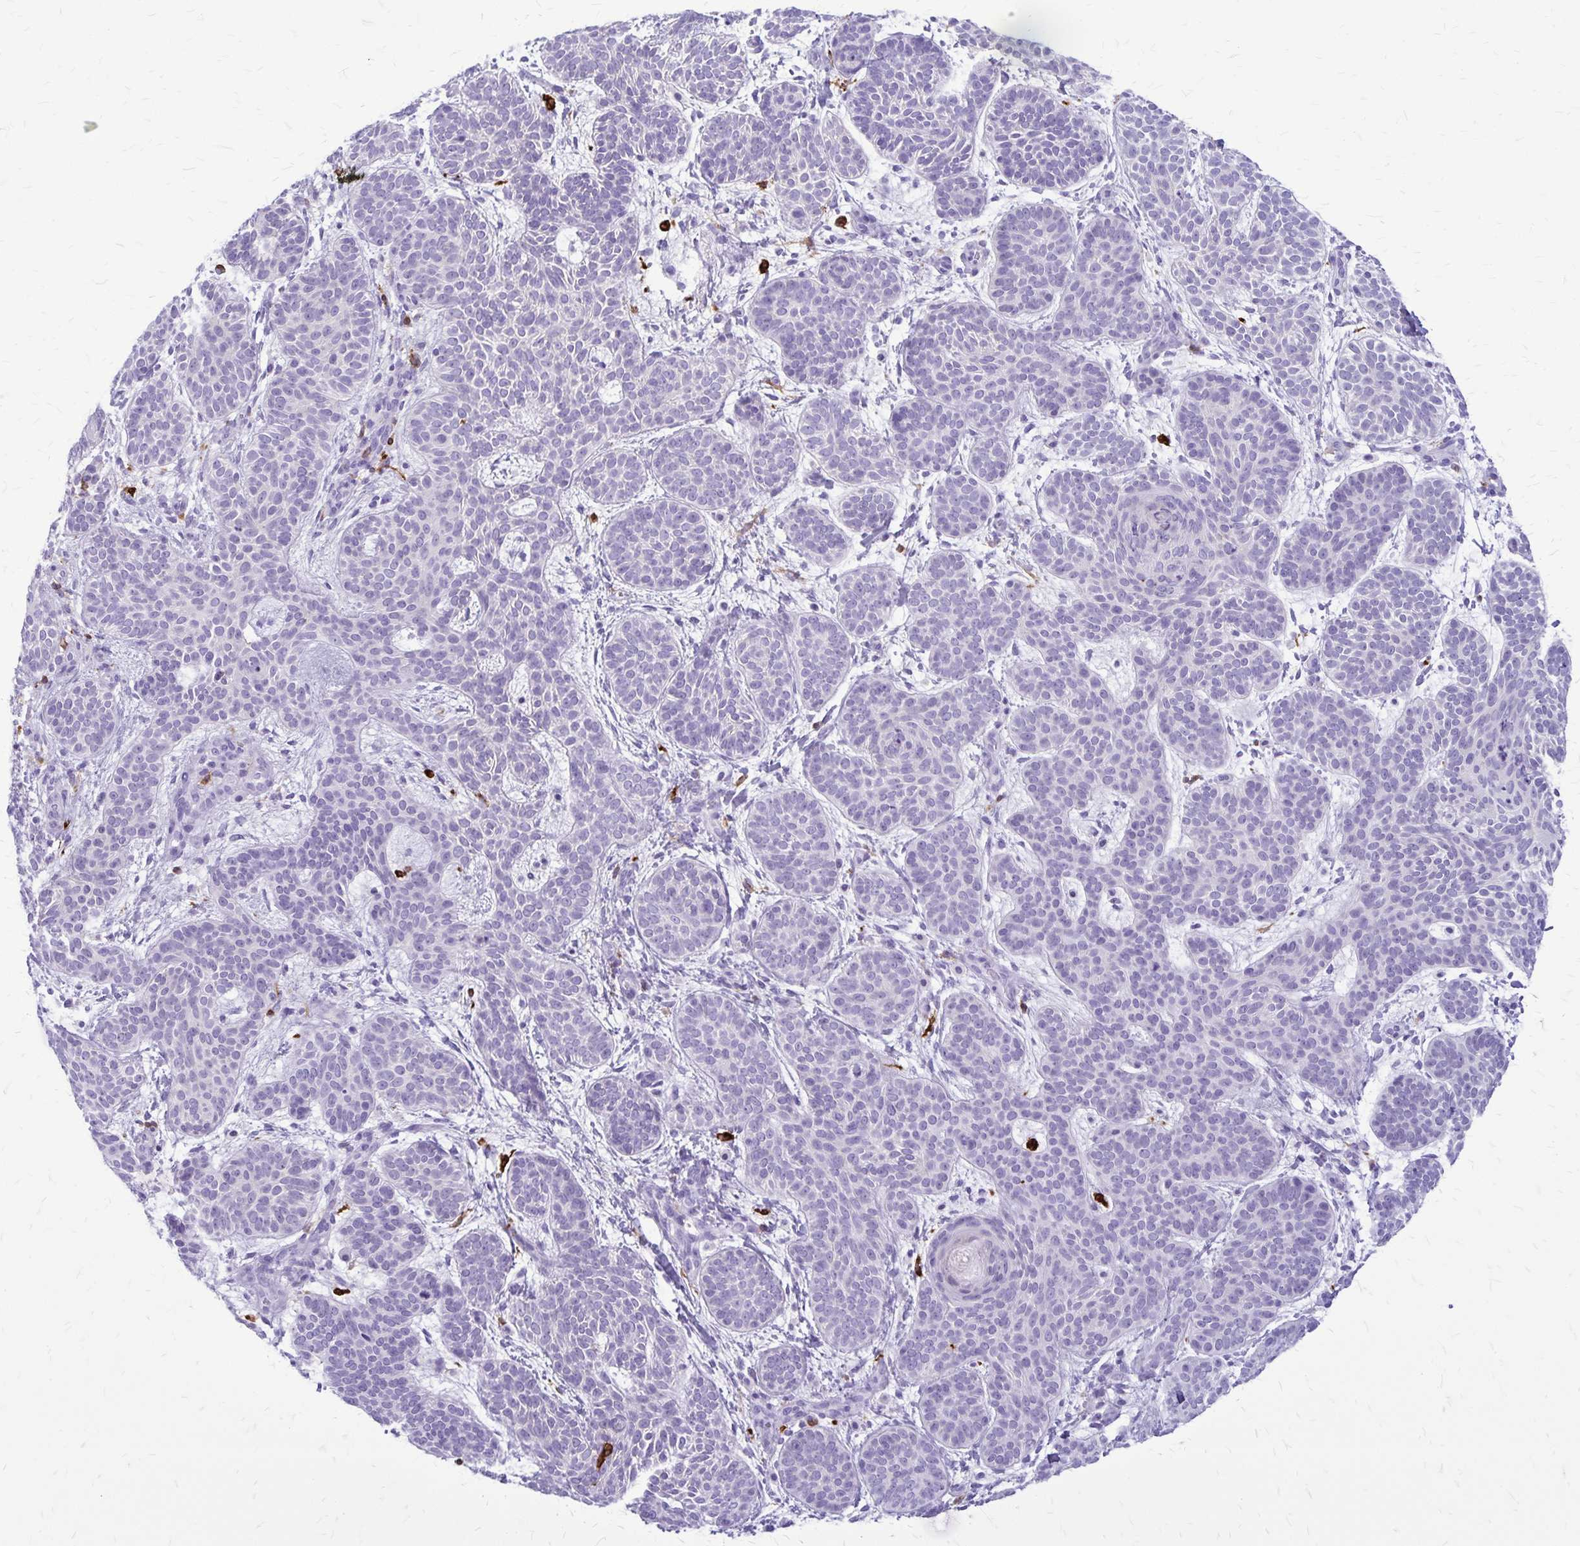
{"staining": {"intensity": "negative", "quantity": "none", "location": "none"}, "tissue": "skin cancer", "cell_type": "Tumor cells", "image_type": "cancer", "snomed": [{"axis": "morphology", "description": "Basal cell carcinoma"}, {"axis": "topography", "description": "Skin"}], "caption": "The image reveals no staining of tumor cells in skin cancer (basal cell carcinoma).", "gene": "RTN1", "patient": {"sex": "female", "age": 82}}